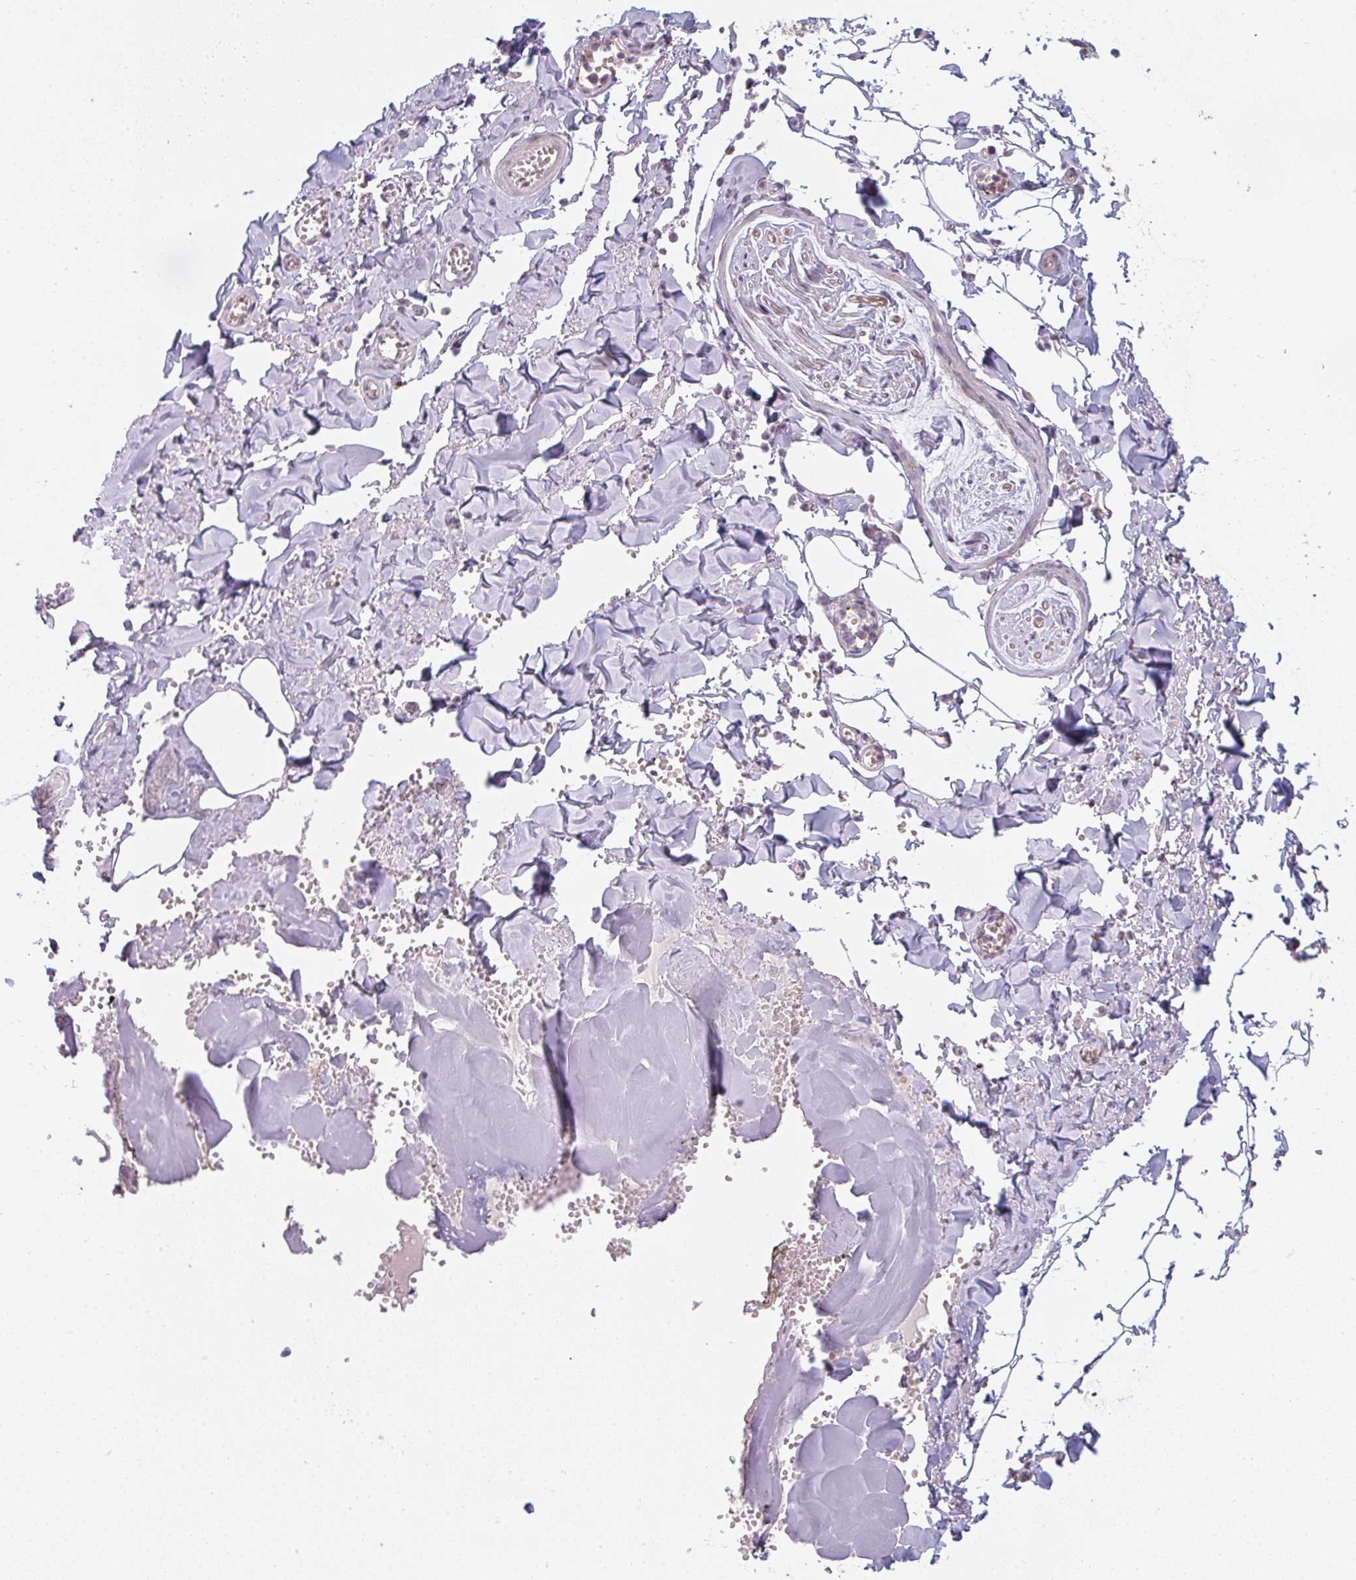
{"staining": {"intensity": "moderate", "quantity": "<25%", "location": "cytoplasmic/membranous"}, "tissue": "adipose tissue", "cell_type": "Adipocytes", "image_type": "normal", "snomed": [{"axis": "morphology", "description": "Normal tissue, NOS"}, {"axis": "topography", "description": "Vulva"}, {"axis": "topography", "description": "Peripheral nerve tissue"}], "caption": "Unremarkable adipose tissue was stained to show a protein in brown. There is low levels of moderate cytoplasmic/membranous positivity in approximately <25% of adipocytes.", "gene": "GVQW3", "patient": {"sex": "female", "age": 66}}